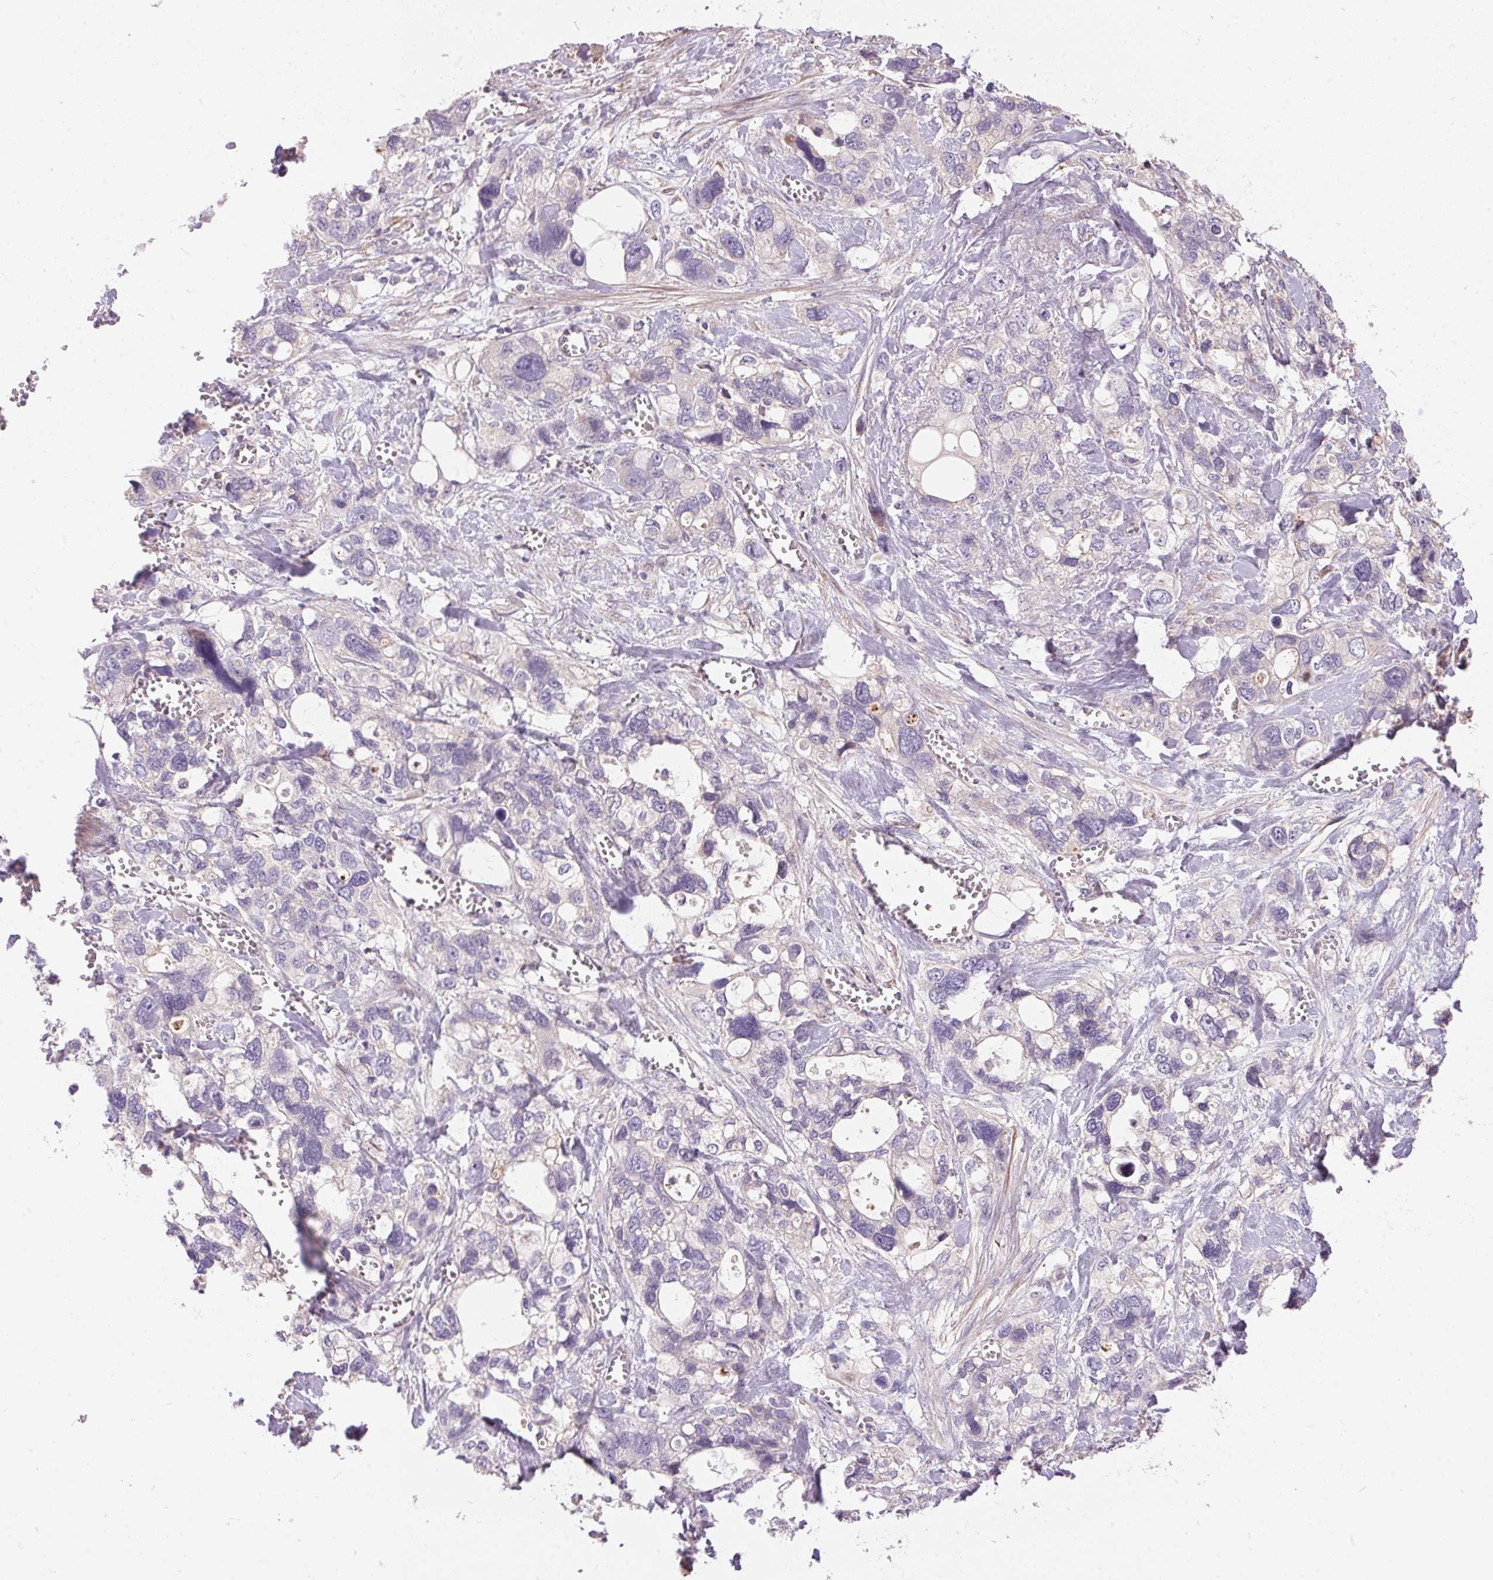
{"staining": {"intensity": "negative", "quantity": "none", "location": "none"}, "tissue": "stomach cancer", "cell_type": "Tumor cells", "image_type": "cancer", "snomed": [{"axis": "morphology", "description": "Adenocarcinoma, NOS"}, {"axis": "topography", "description": "Stomach, upper"}], "caption": "This is a image of IHC staining of stomach cancer, which shows no expression in tumor cells.", "gene": "UNC13B", "patient": {"sex": "female", "age": 81}}